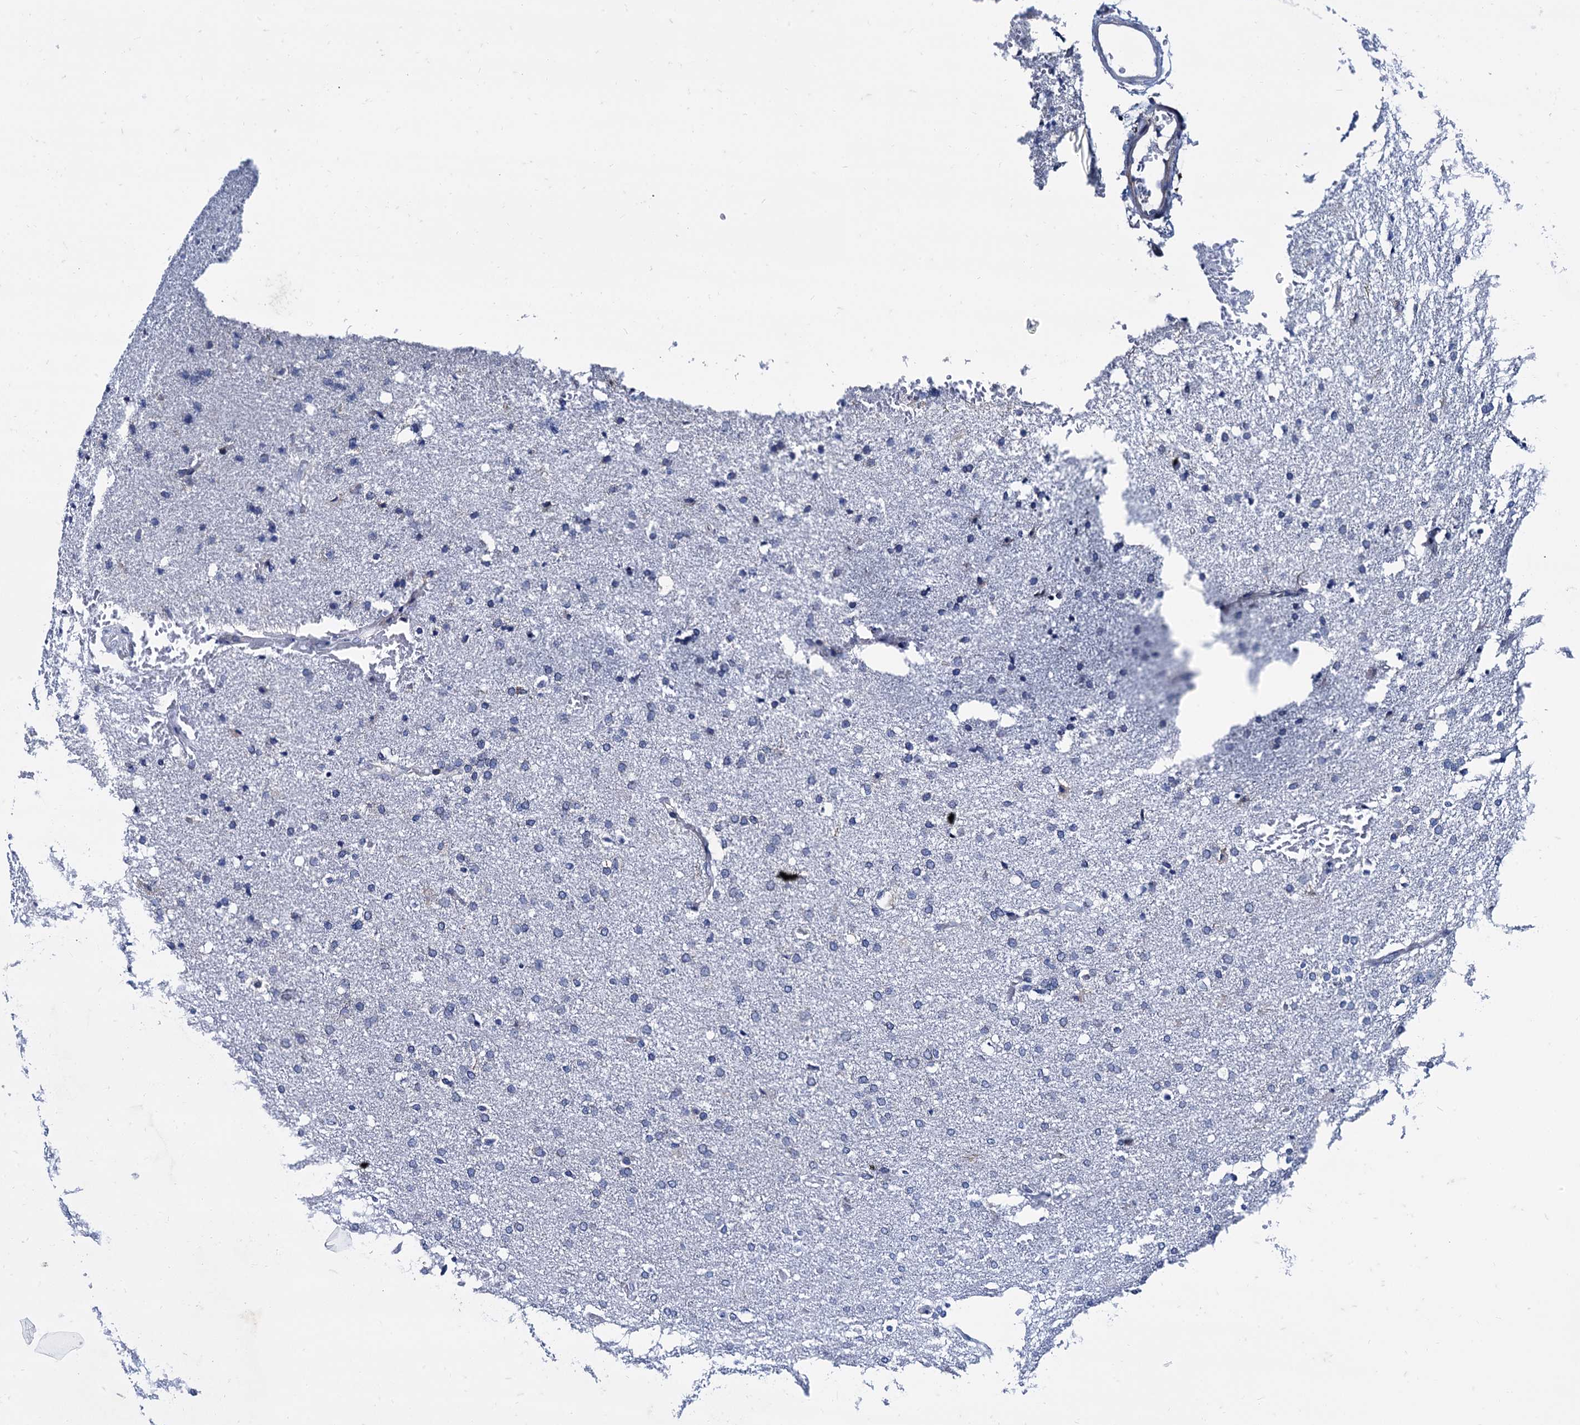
{"staining": {"intensity": "negative", "quantity": "none", "location": "none"}, "tissue": "glioma", "cell_type": "Tumor cells", "image_type": "cancer", "snomed": [{"axis": "morphology", "description": "Glioma, malignant, High grade"}, {"axis": "topography", "description": "Brain"}], "caption": "This histopathology image is of high-grade glioma (malignant) stained with IHC to label a protein in brown with the nuclei are counter-stained blue. There is no positivity in tumor cells. (DAB (3,3'-diaminobenzidine) IHC, high magnification).", "gene": "FOXR2", "patient": {"sex": "male", "age": 72}}